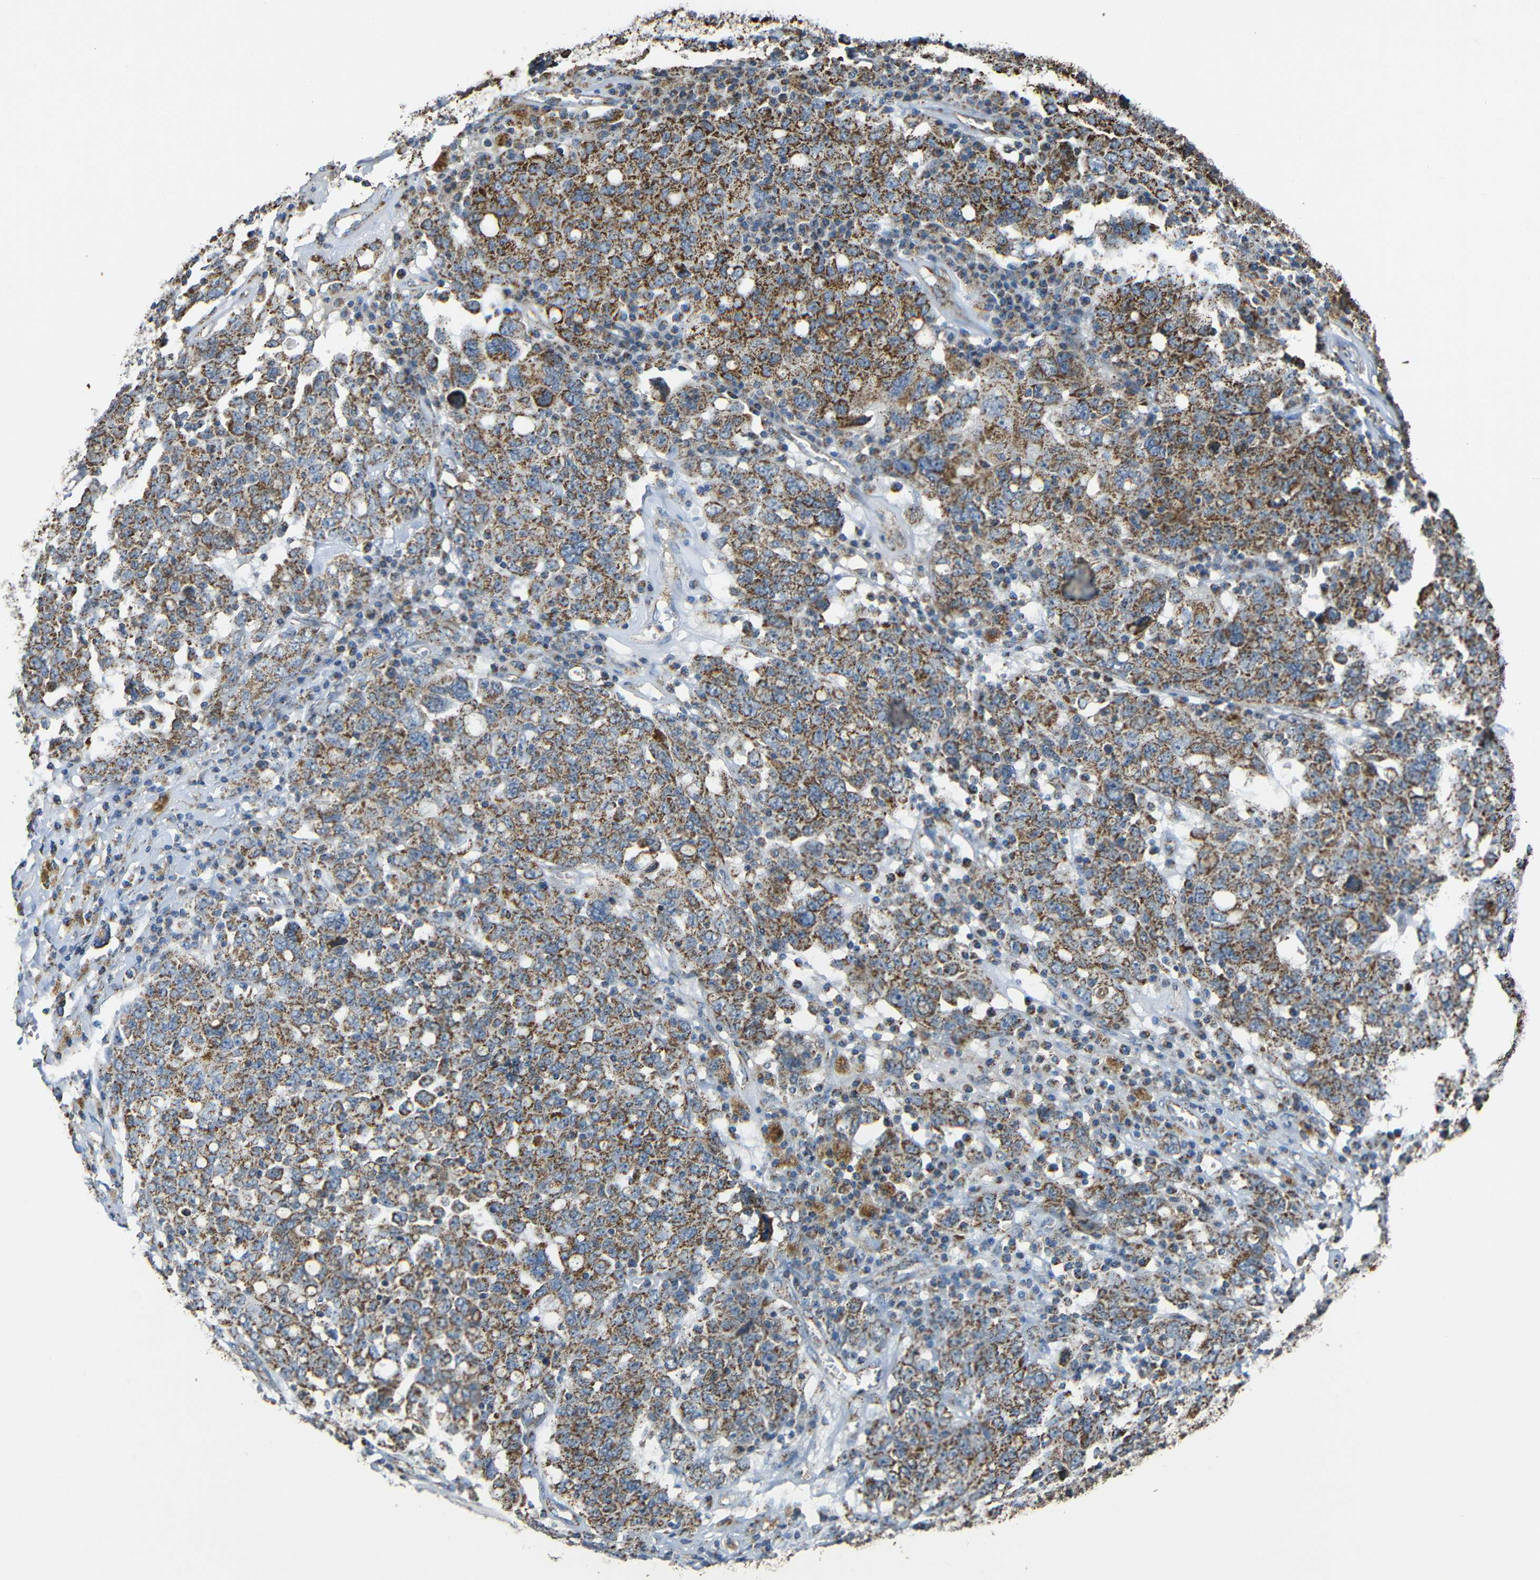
{"staining": {"intensity": "moderate", "quantity": ">75%", "location": "cytoplasmic/membranous"}, "tissue": "ovarian cancer", "cell_type": "Tumor cells", "image_type": "cancer", "snomed": [{"axis": "morphology", "description": "Carcinoma, endometroid"}, {"axis": "topography", "description": "Ovary"}], "caption": "An immunohistochemistry micrograph of tumor tissue is shown. Protein staining in brown shows moderate cytoplasmic/membranous positivity in ovarian endometroid carcinoma within tumor cells.", "gene": "NR3C2", "patient": {"sex": "female", "age": 62}}